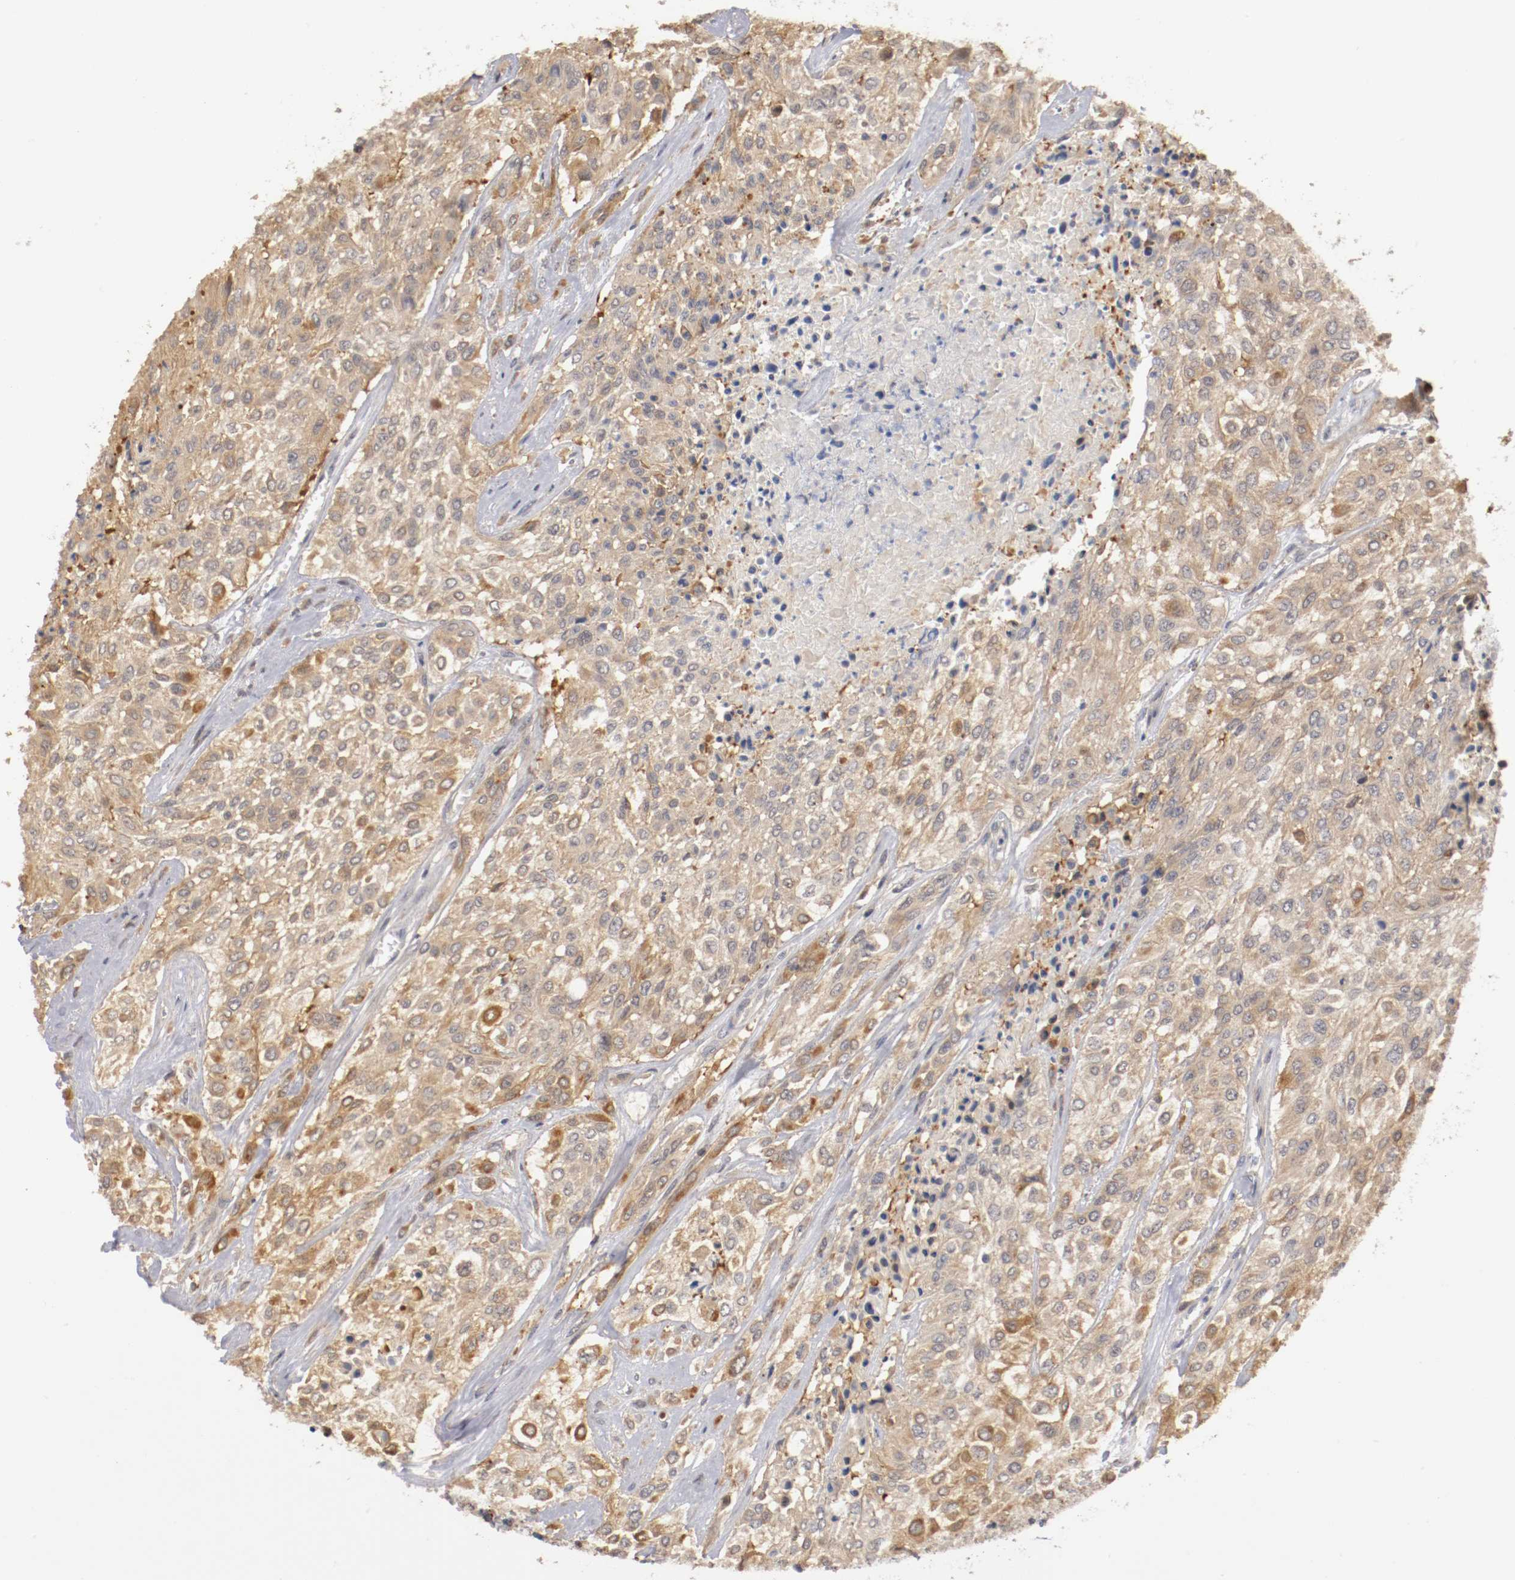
{"staining": {"intensity": "weak", "quantity": ">75%", "location": "cytoplasmic/membranous"}, "tissue": "urothelial cancer", "cell_type": "Tumor cells", "image_type": "cancer", "snomed": [{"axis": "morphology", "description": "Urothelial carcinoma, High grade"}, {"axis": "topography", "description": "Urinary bladder"}], "caption": "A photomicrograph showing weak cytoplasmic/membranous staining in approximately >75% of tumor cells in urothelial cancer, as visualized by brown immunohistochemical staining.", "gene": "RBM23", "patient": {"sex": "male", "age": 57}}